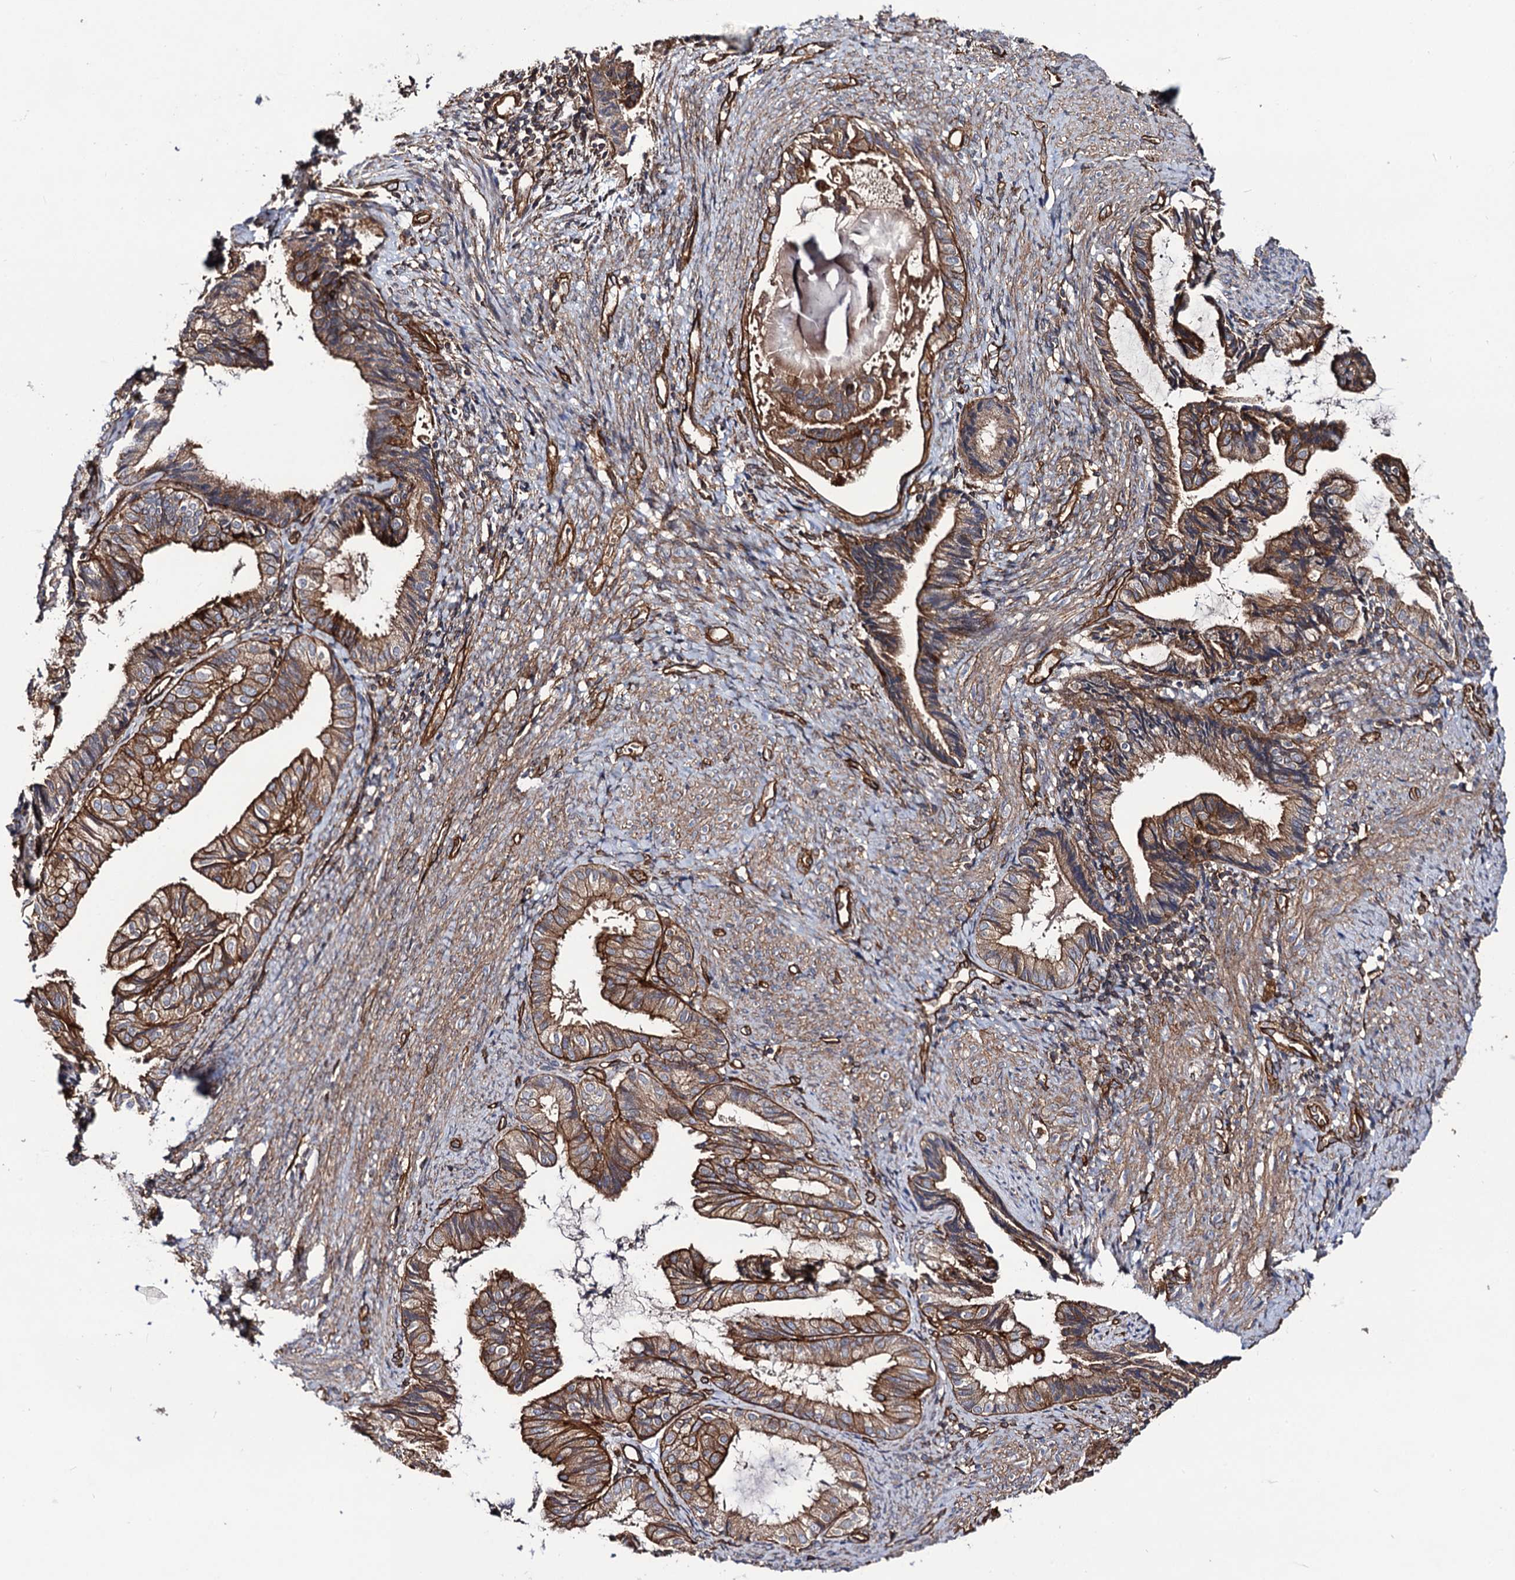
{"staining": {"intensity": "strong", "quantity": ">75%", "location": "cytoplasmic/membranous"}, "tissue": "endometrial cancer", "cell_type": "Tumor cells", "image_type": "cancer", "snomed": [{"axis": "morphology", "description": "Adenocarcinoma, NOS"}, {"axis": "topography", "description": "Endometrium"}], "caption": "Adenocarcinoma (endometrial) tissue exhibits strong cytoplasmic/membranous positivity in approximately >75% of tumor cells, visualized by immunohistochemistry. Nuclei are stained in blue.", "gene": "CIP2A", "patient": {"sex": "female", "age": 86}}